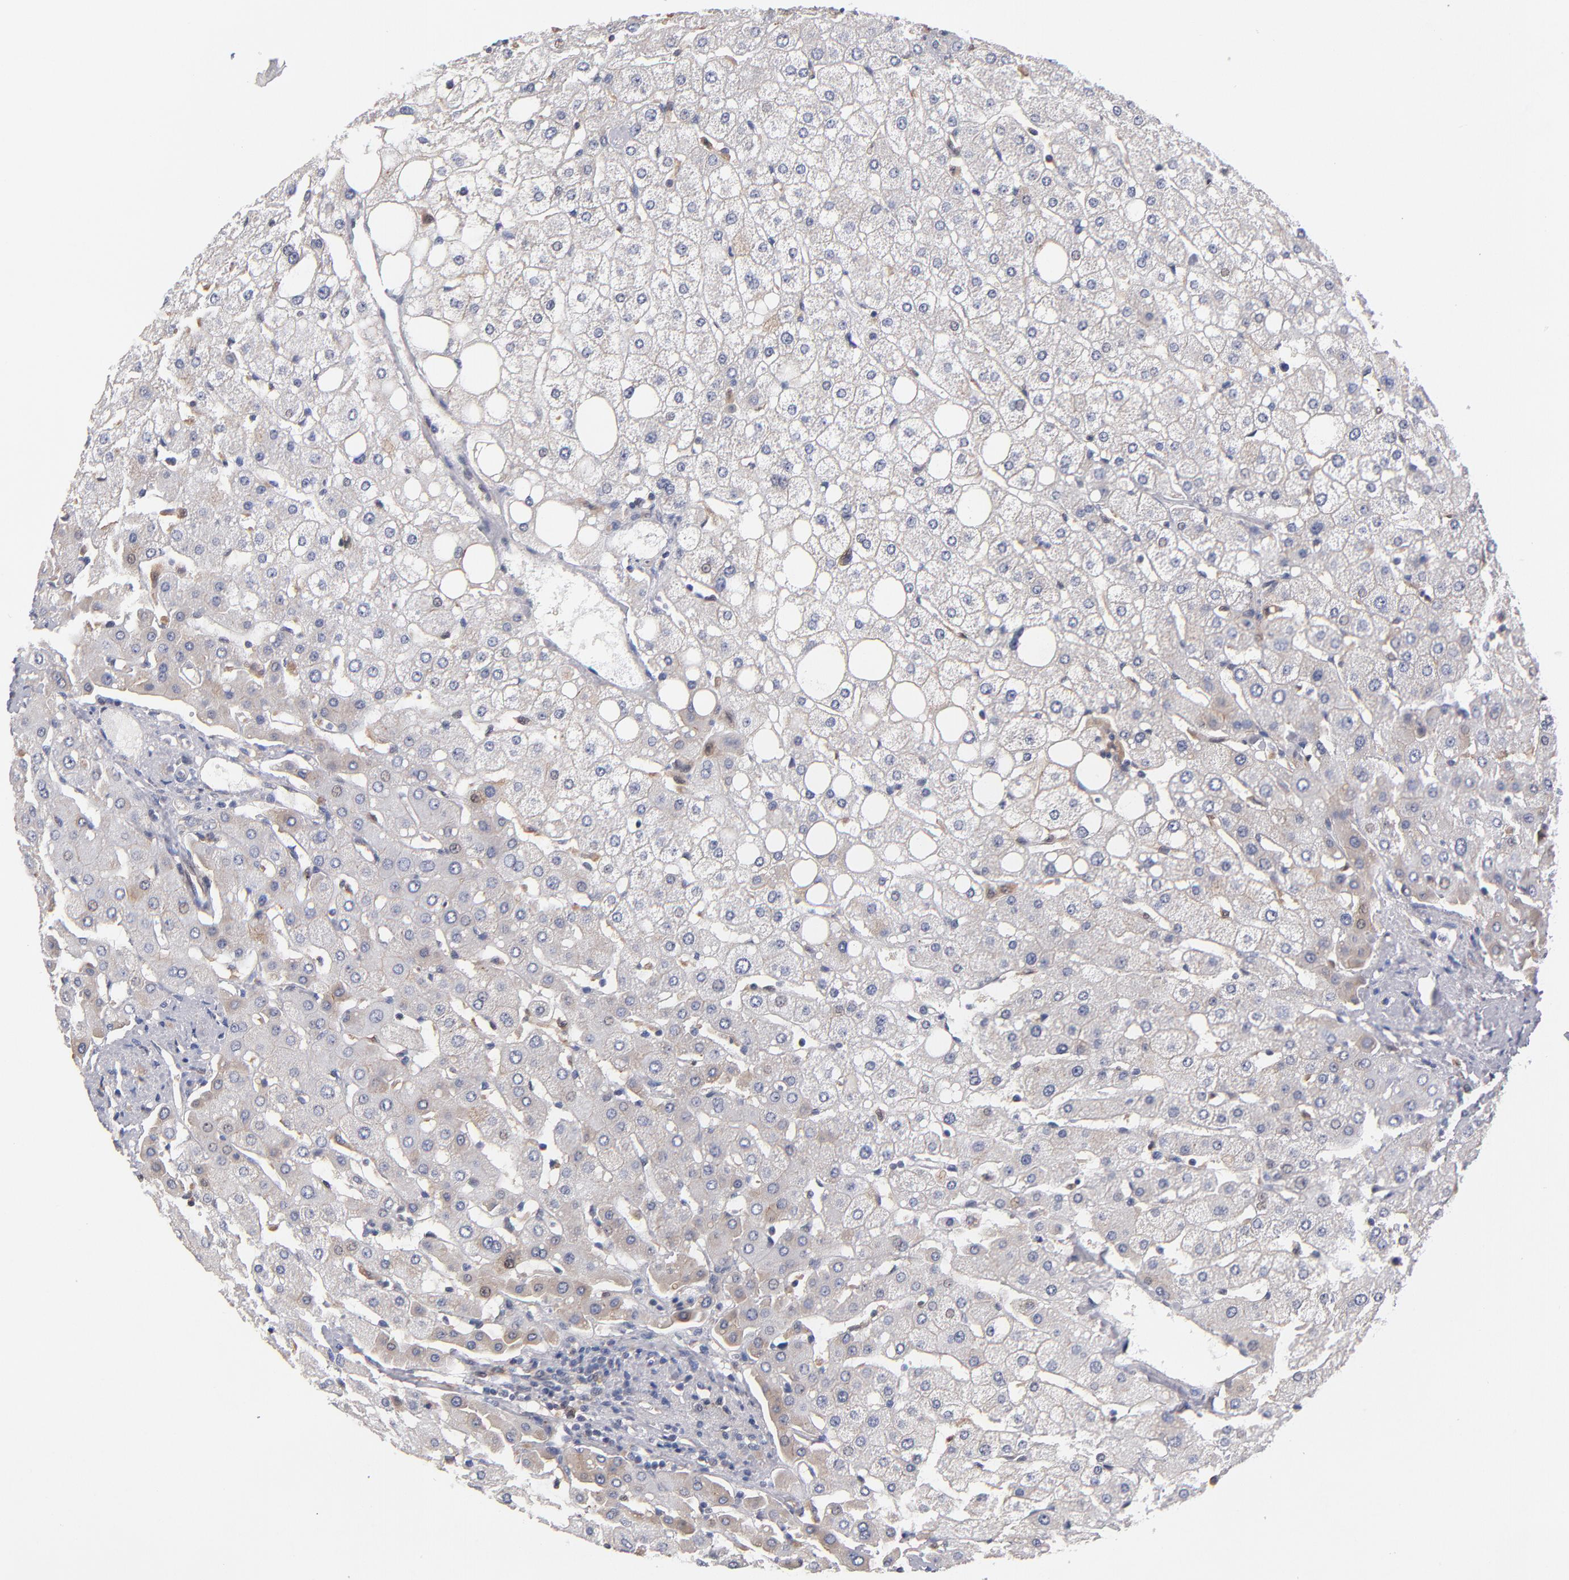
{"staining": {"intensity": "negative", "quantity": "none", "location": "none"}, "tissue": "liver", "cell_type": "Cholangiocytes", "image_type": "normal", "snomed": [{"axis": "morphology", "description": "Normal tissue, NOS"}, {"axis": "topography", "description": "Liver"}], "caption": "DAB (3,3'-diaminobenzidine) immunohistochemical staining of unremarkable liver demonstrates no significant staining in cholangiocytes.", "gene": "GMFB", "patient": {"sex": "male", "age": 35}}